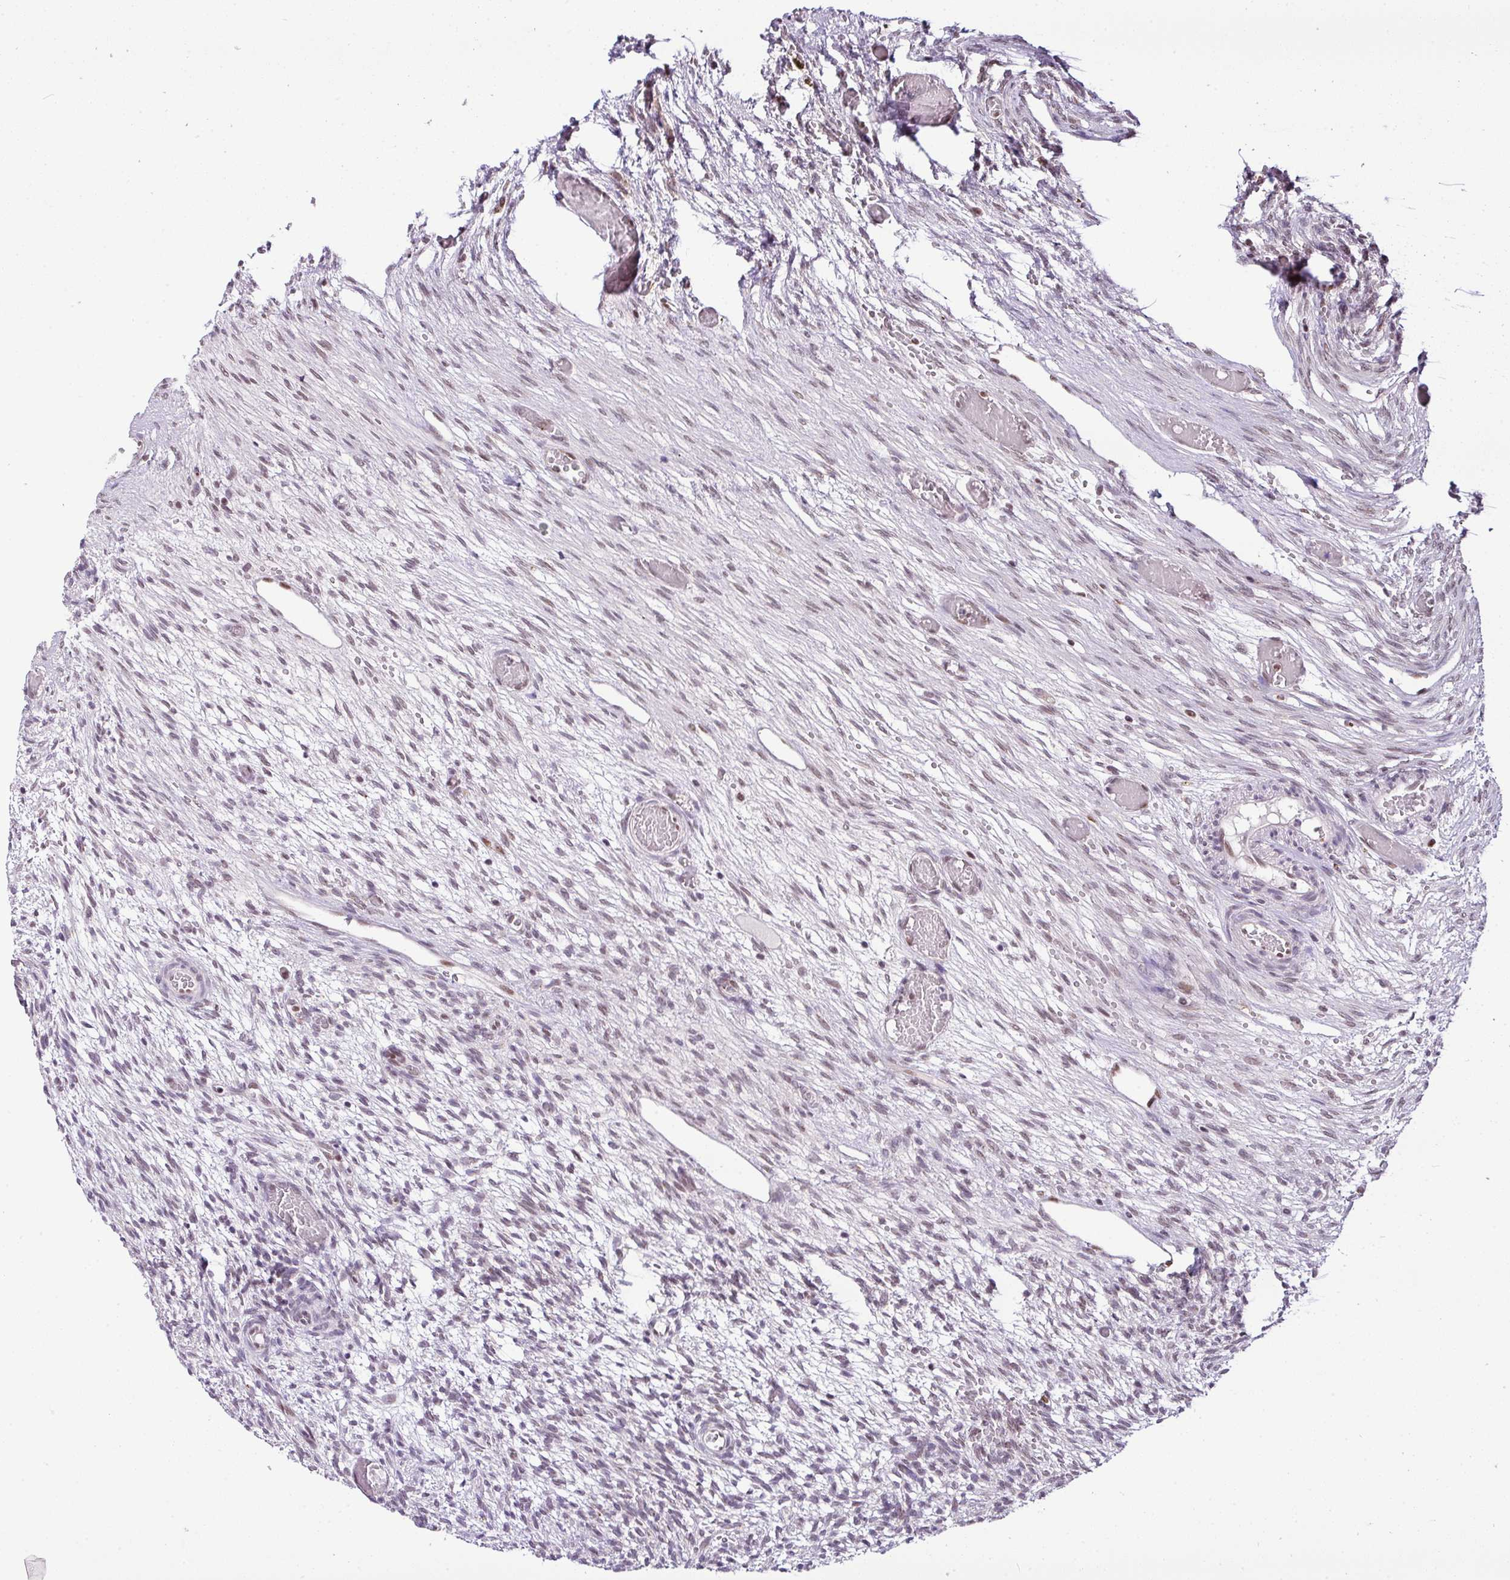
{"staining": {"intensity": "moderate", "quantity": ">75%", "location": "nuclear"}, "tissue": "ovary", "cell_type": "Follicle cells", "image_type": "normal", "snomed": [{"axis": "morphology", "description": "Normal tissue, NOS"}, {"axis": "topography", "description": "Ovary"}], "caption": "Immunohistochemical staining of unremarkable human ovary shows moderate nuclear protein staining in approximately >75% of follicle cells. (Stains: DAB (3,3'-diaminobenzidine) in brown, nuclei in blue, Microscopy: brightfield microscopy at high magnification).", "gene": "PGAP4", "patient": {"sex": "female", "age": 67}}